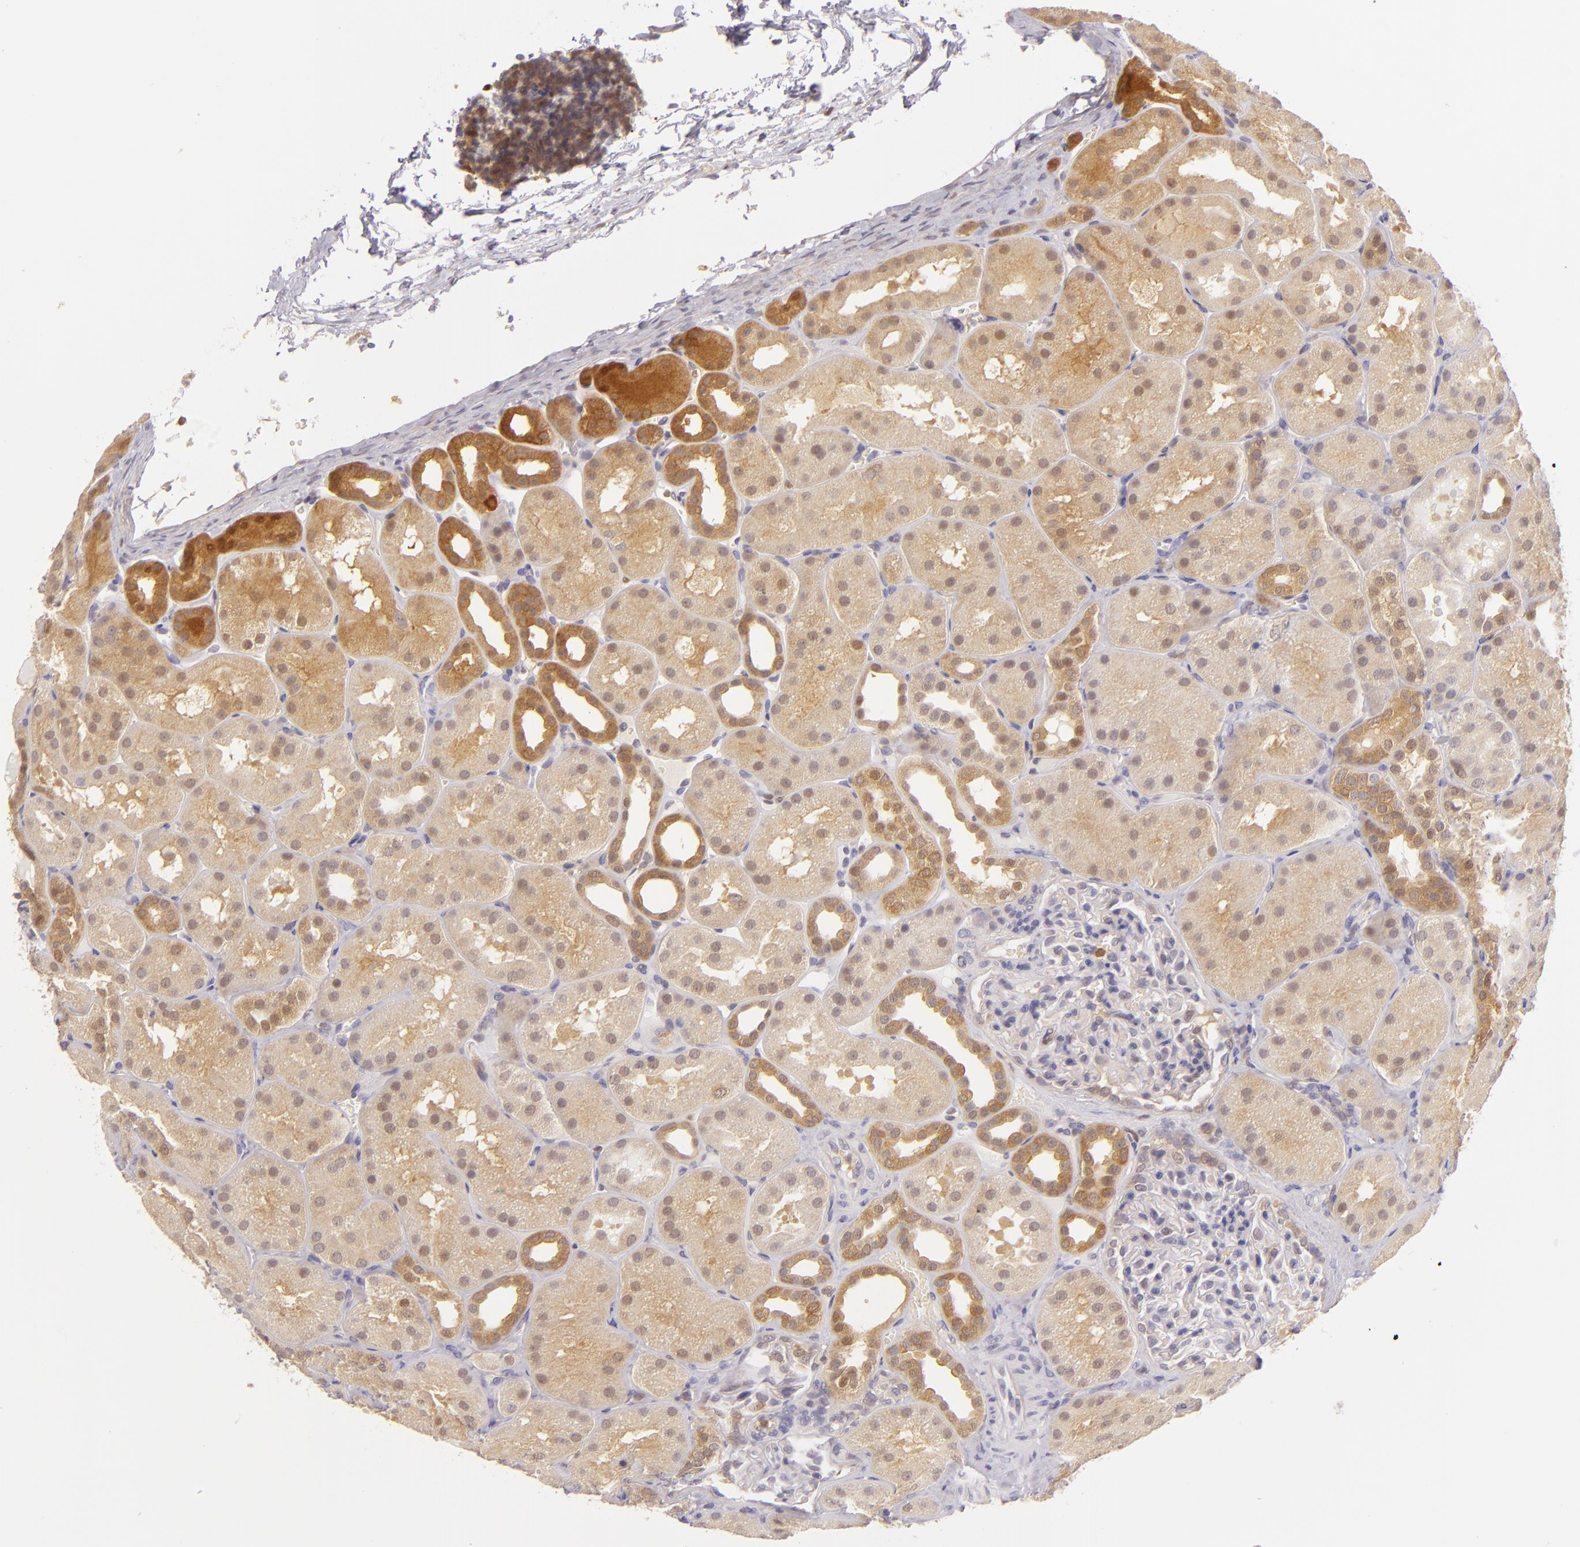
{"staining": {"intensity": "negative", "quantity": "none", "location": "none"}, "tissue": "kidney", "cell_type": "Cells in glomeruli", "image_type": "normal", "snomed": [{"axis": "morphology", "description": "Normal tissue, NOS"}, {"axis": "topography", "description": "Kidney"}], "caption": "This is an immunohistochemistry photomicrograph of benign human kidney. There is no staining in cells in glomeruli.", "gene": "HSPH1", "patient": {"sex": "male", "age": 28}}